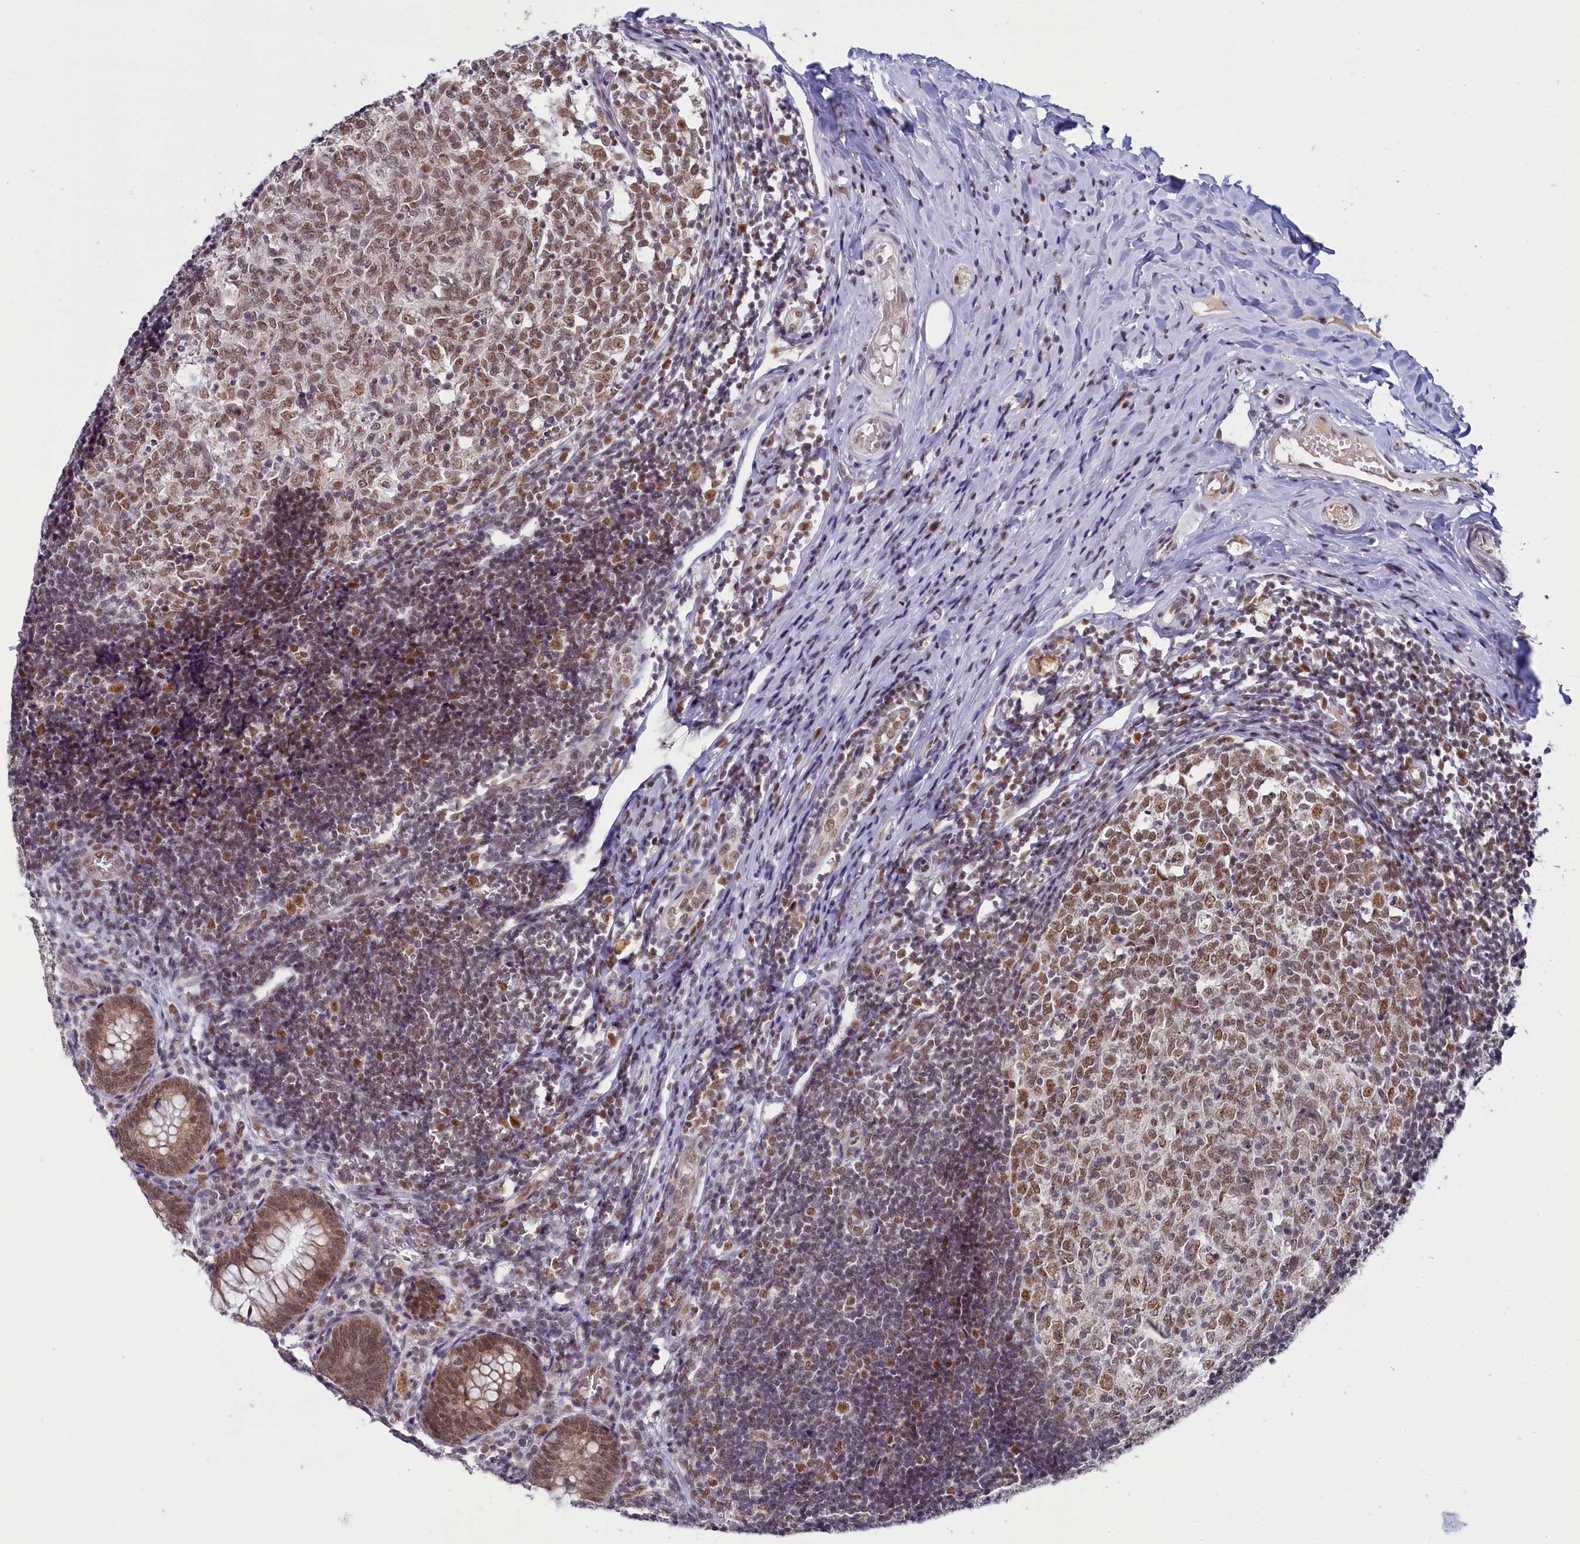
{"staining": {"intensity": "moderate", "quantity": ">75%", "location": "cytoplasmic/membranous,nuclear"}, "tissue": "appendix", "cell_type": "Glandular cells", "image_type": "normal", "snomed": [{"axis": "morphology", "description": "Normal tissue, NOS"}, {"axis": "topography", "description": "Appendix"}], "caption": "Protein analysis of benign appendix shows moderate cytoplasmic/membranous,nuclear expression in approximately >75% of glandular cells.", "gene": "PPHLN1", "patient": {"sex": "male", "age": 8}}